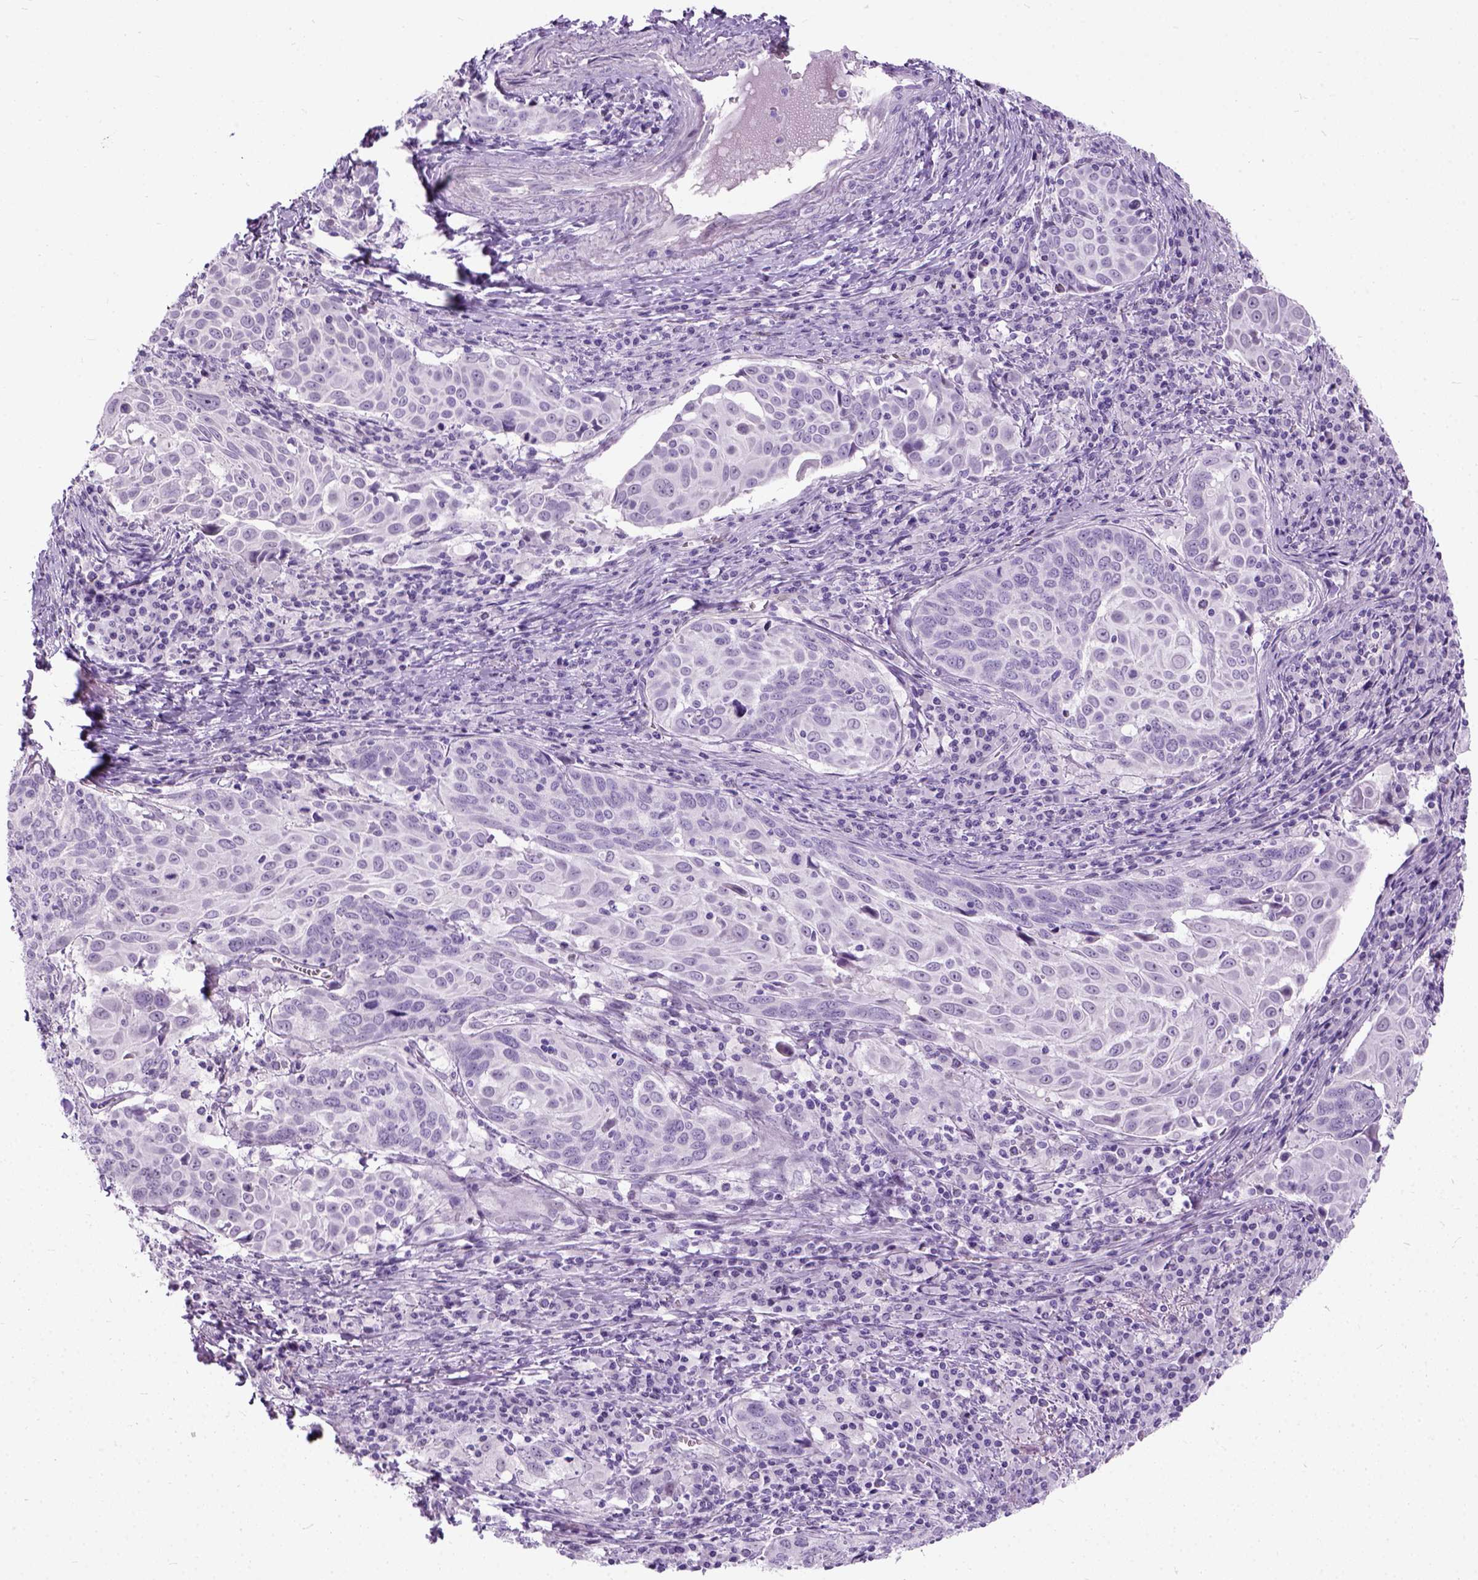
{"staining": {"intensity": "negative", "quantity": "none", "location": "none"}, "tissue": "lung cancer", "cell_type": "Tumor cells", "image_type": "cancer", "snomed": [{"axis": "morphology", "description": "Squamous cell carcinoma, NOS"}, {"axis": "topography", "description": "Lung"}], "caption": "This is an immunohistochemistry (IHC) image of human lung cancer (squamous cell carcinoma). There is no positivity in tumor cells.", "gene": "AXDND1", "patient": {"sex": "male", "age": 57}}